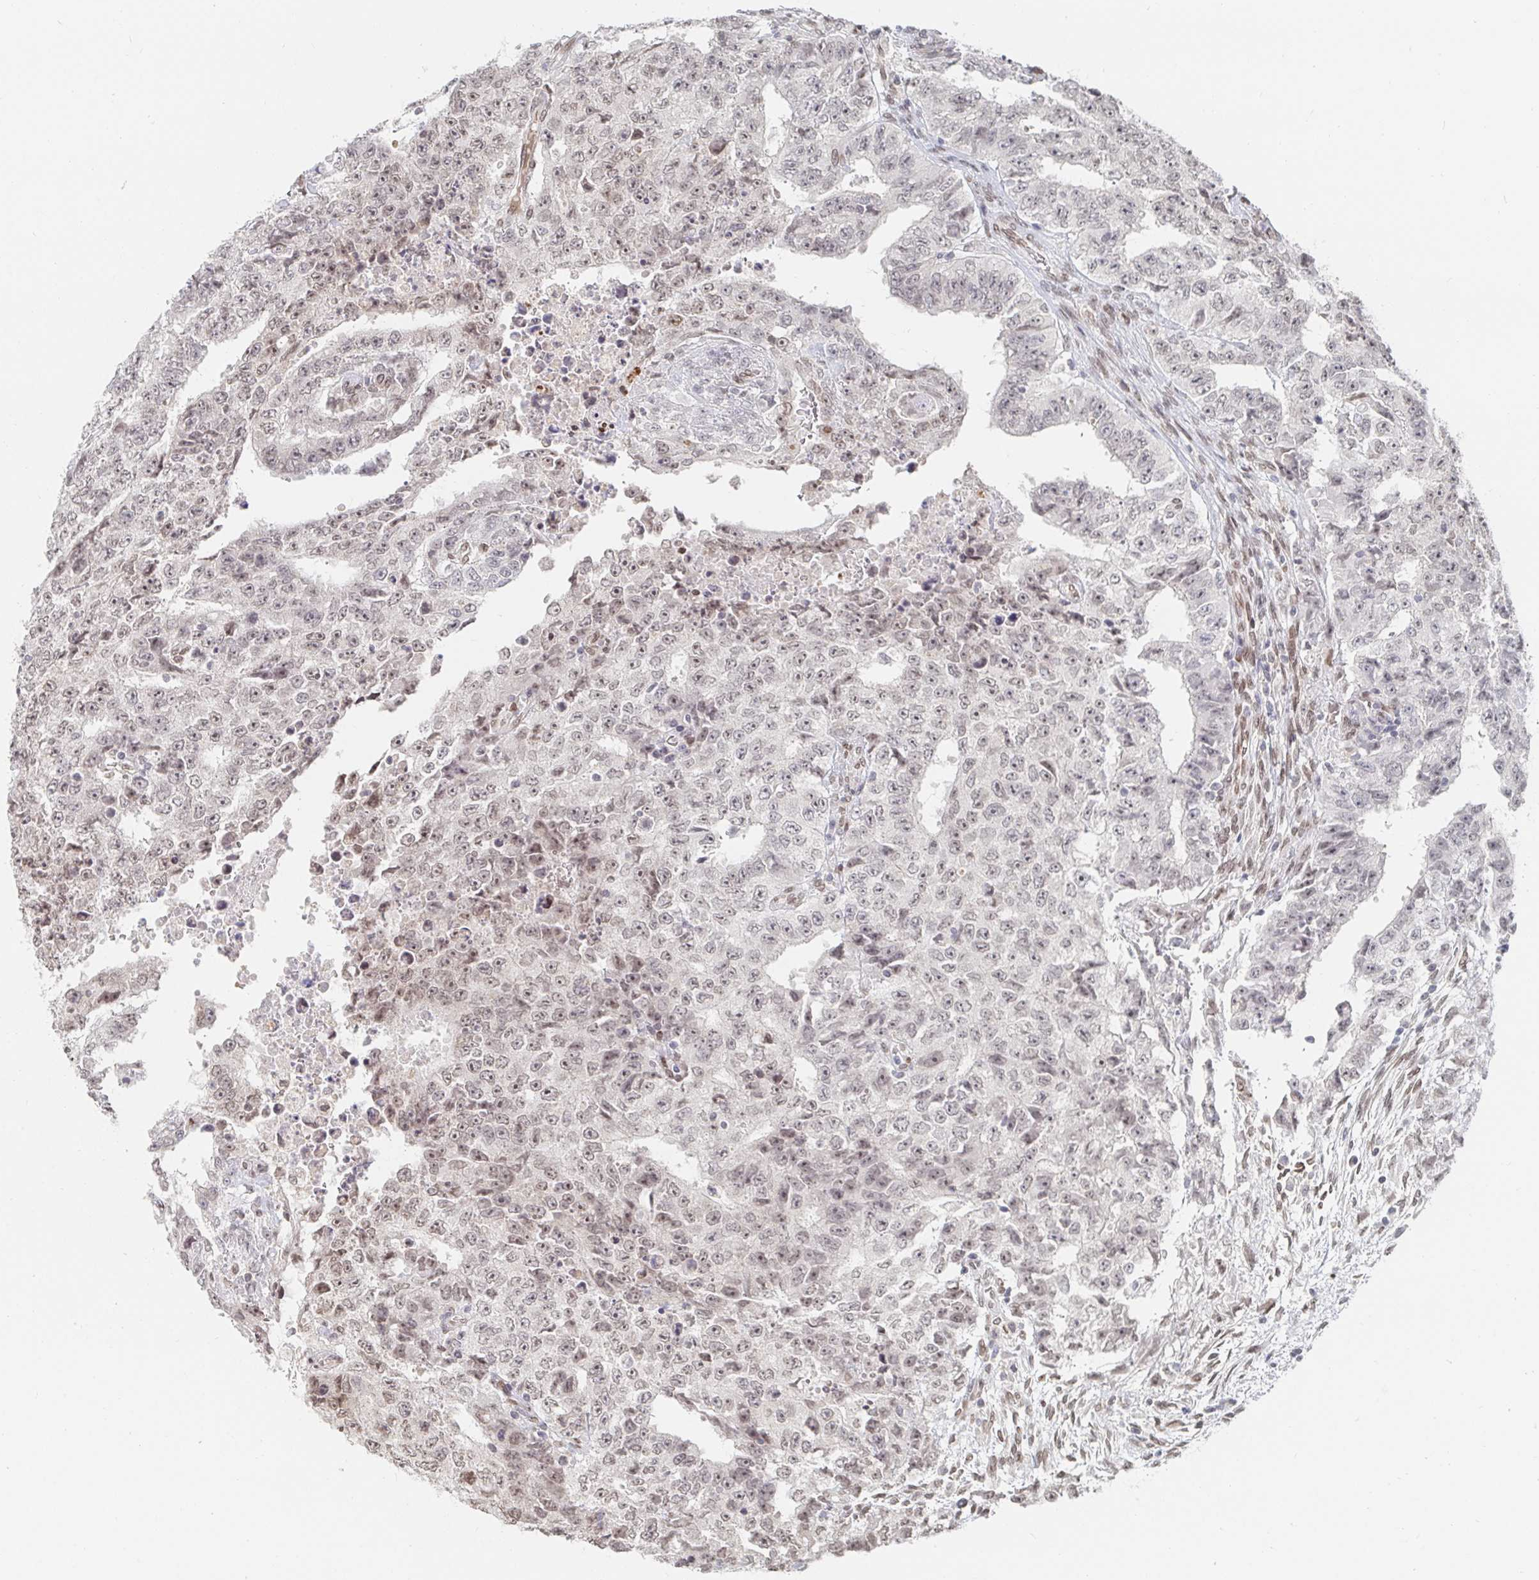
{"staining": {"intensity": "weak", "quantity": "25%-75%", "location": "nuclear"}, "tissue": "testis cancer", "cell_type": "Tumor cells", "image_type": "cancer", "snomed": [{"axis": "morphology", "description": "Carcinoma, Embryonal, NOS"}, {"axis": "topography", "description": "Testis"}], "caption": "Immunohistochemistry (IHC) staining of testis cancer (embryonal carcinoma), which demonstrates low levels of weak nuclear positivity in about 25%-75% of tumor cells indicating weak nuclear protein expression. The staining was performed using DAB (brown) for protein detection and nuclei were counterstained in hematoxylin (blue).", "gene": "CHD2", "patient": {"sex": "male", "age": 24}}